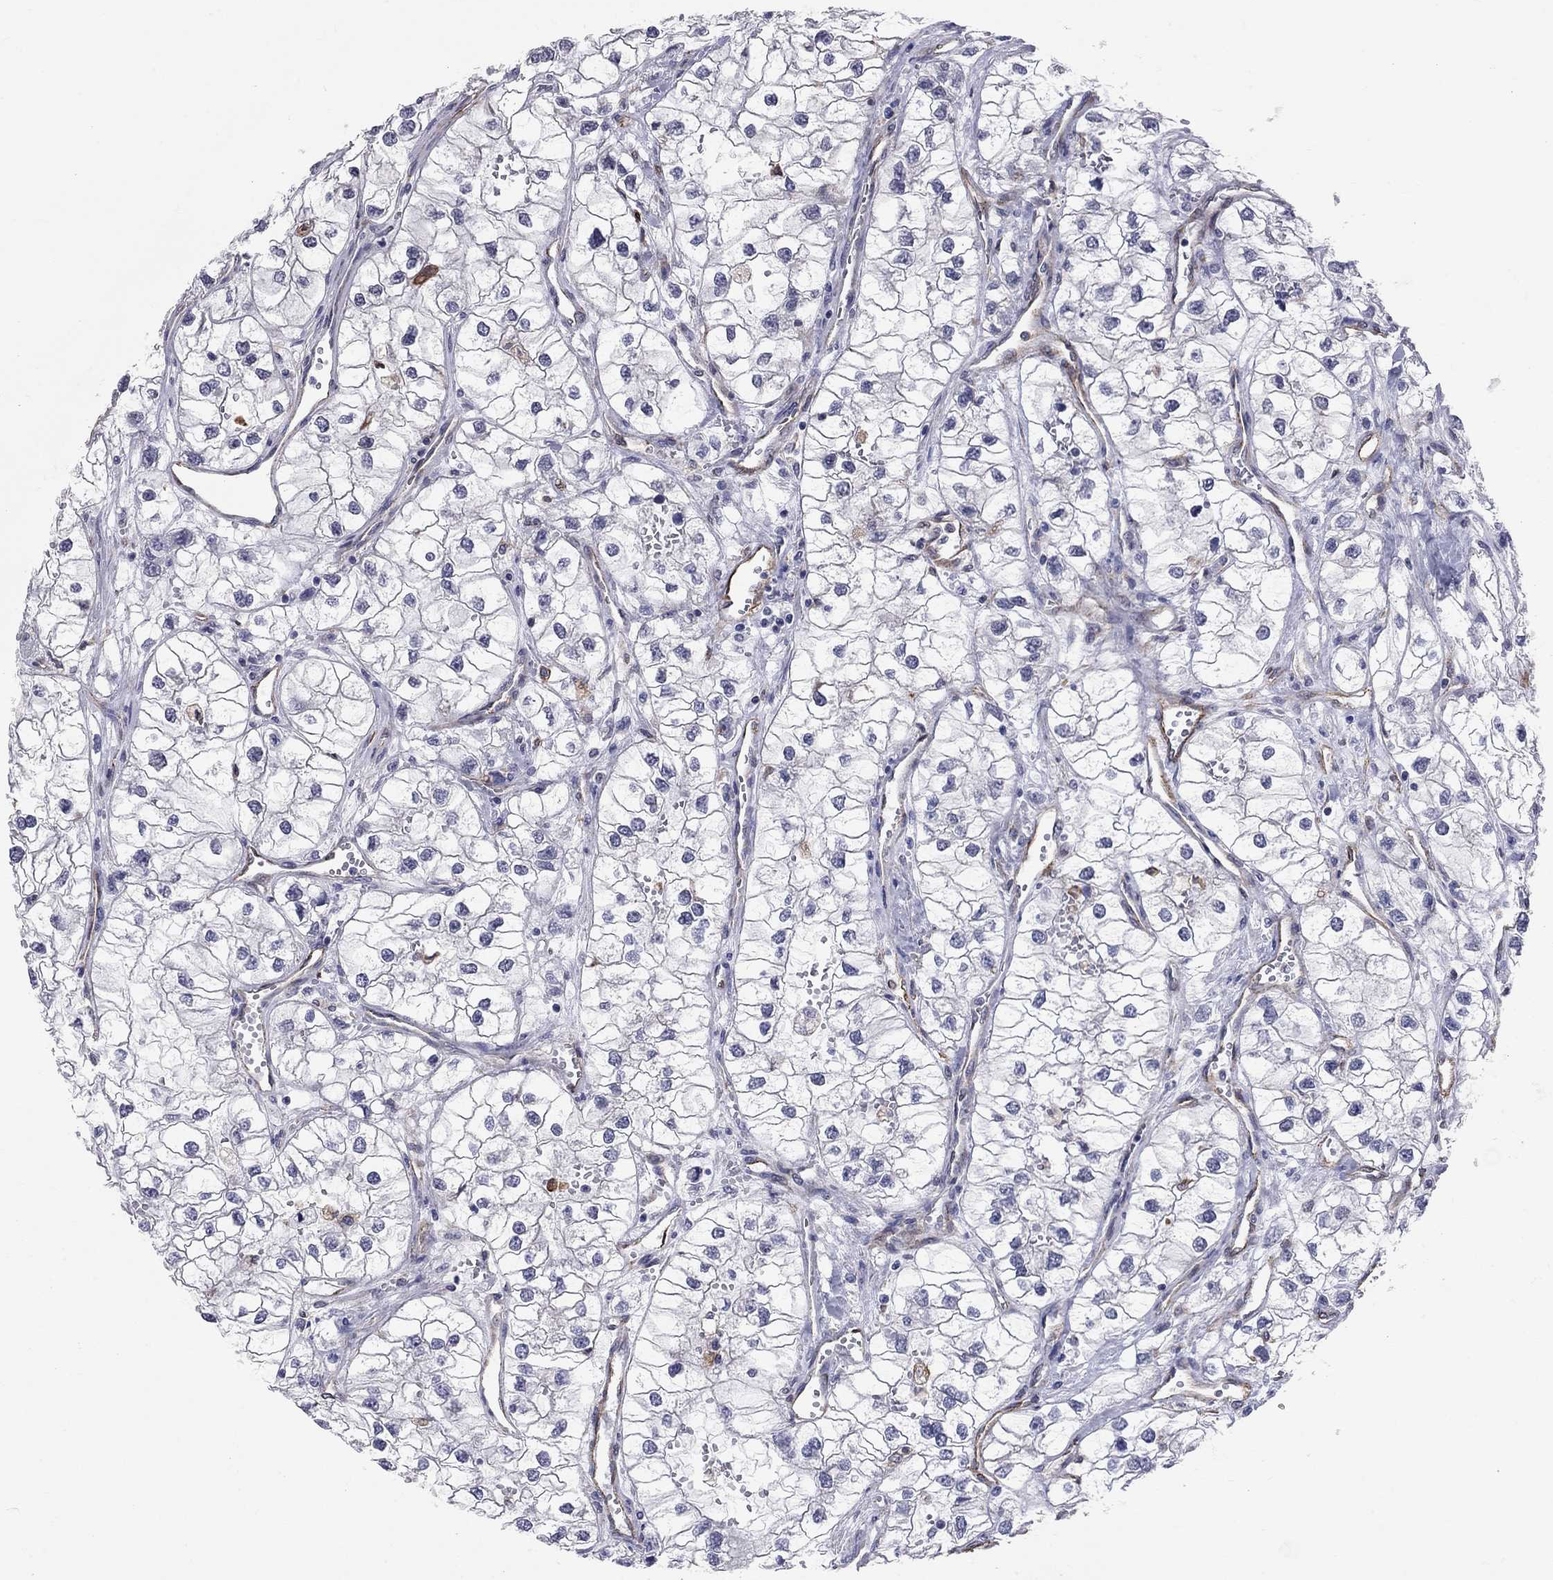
{"staining": {"intensity": "negative", "quantity": "none", "location": "none"}, "tissue": "renal cancer", "cell_type": "Tumor cells", "image_type": "cancer", "snomed": [{"axis": "morphology", "description": "Adenocarcinoma, NOS"}, {"axis": "topography", "description": "Kidney"}], "caption": "IHC of human adenocarcinoma (renal) displays no positivity in tumor cells. The staining was performed using DAB (3,3'-diaminobenzidine) to visualize the protein expression in brown, while the nuclei were stained in blue with hematoxylin (Magnification: 20x).", "gene": "BICDL2", "patient": {"sex": "male", "age": 59}}